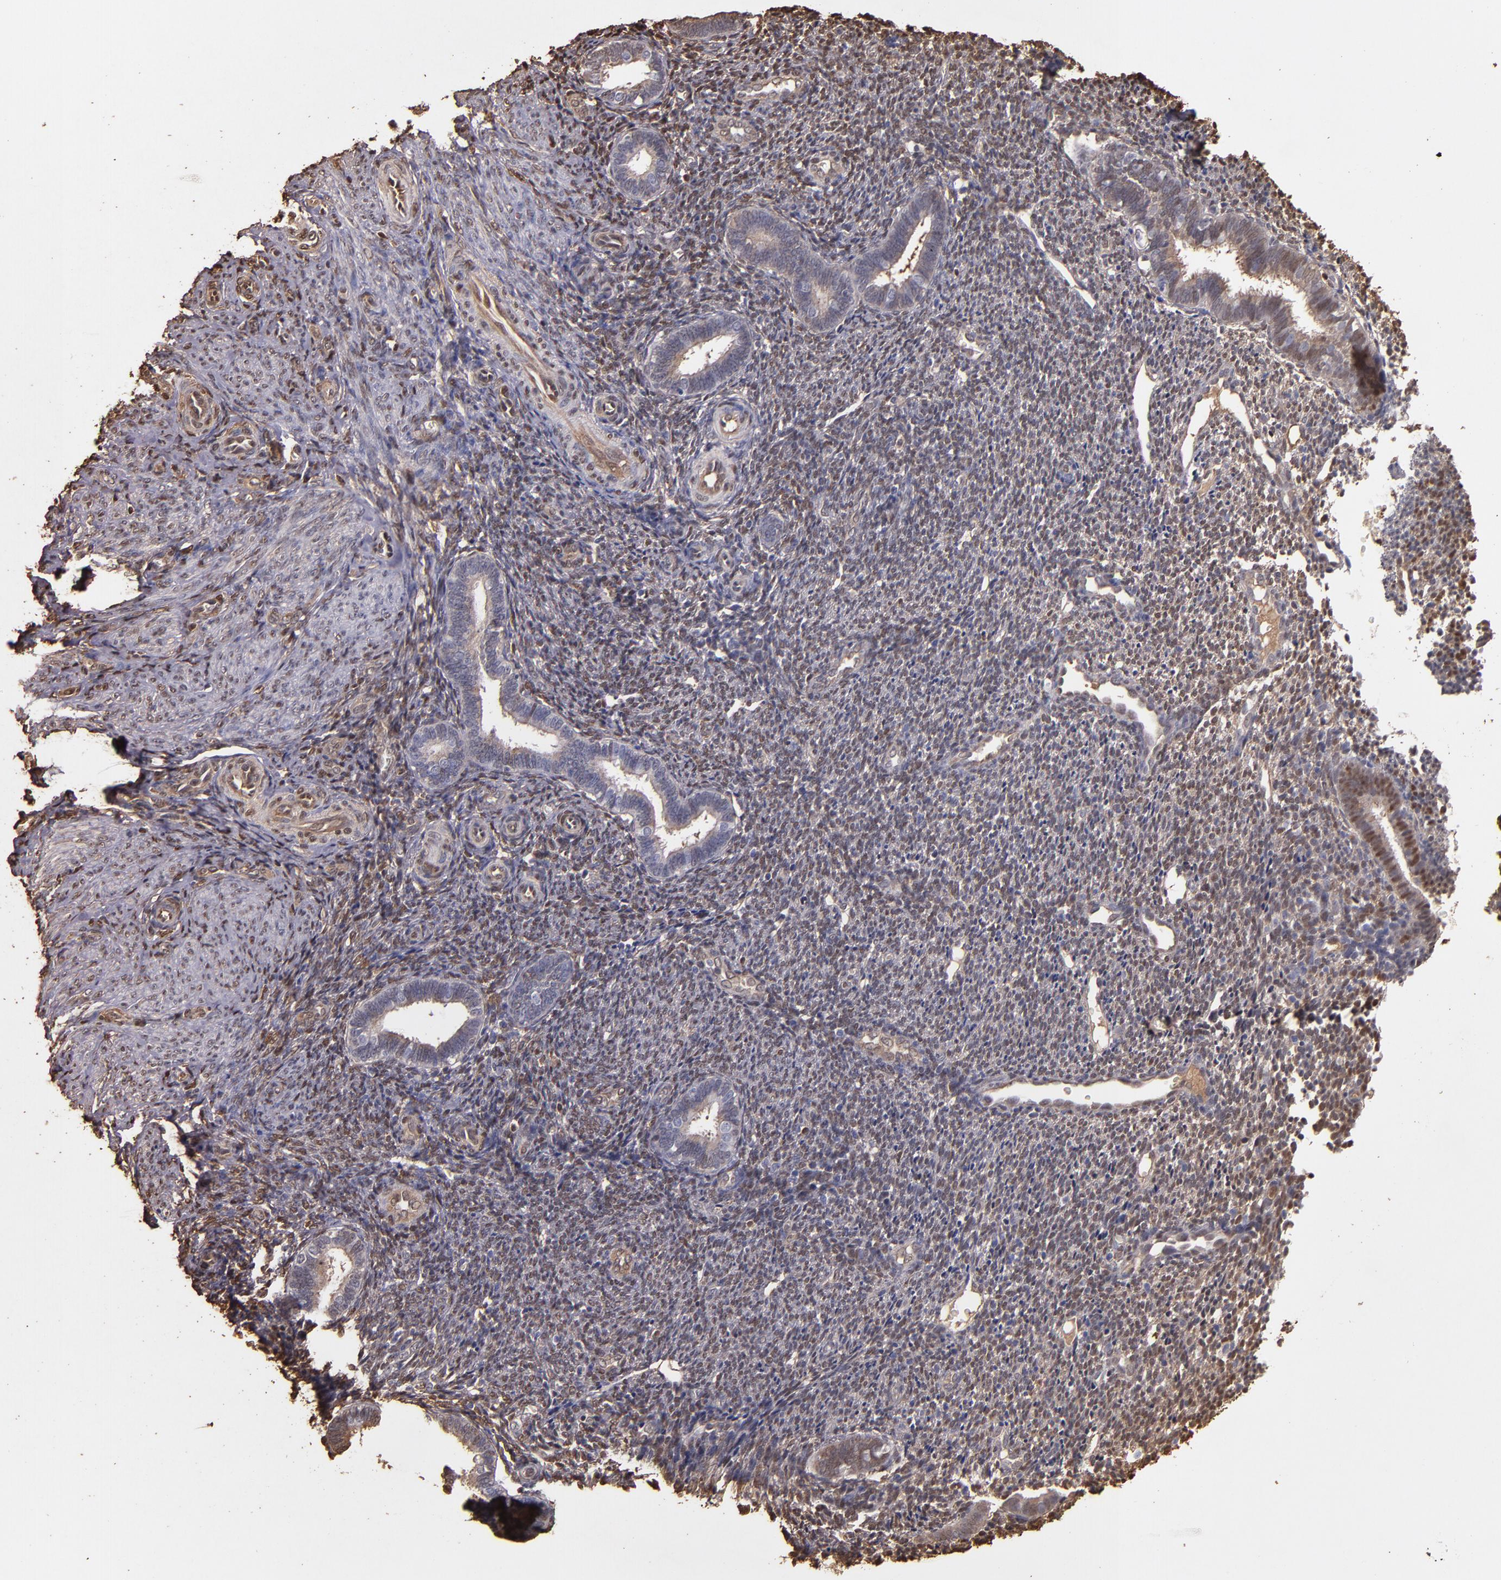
{"staining": {"intensity": "weak", "quantity": "25%-75%", "location": "cytoplasmic/membranous,nuclear"}, "tissue": "endometrium", "cell_type": "Cells in endometrial stroma", "image_type": "normal", "snomed": [{"axis": "morphology", "description": "Normal tissue, NOS"}, {"axis": "topography", "description": "Endometrium"}], "caption": "High-magnification brightfield microscopy of normal endometrium stained with DAB (3,3'-diaminobenzidine) (brown) and counterstained with hematoxylin (blue). cells in endometrial stroma exhibit weak cytoplasmic/membranous,nuclear positivity is appreciated in approximately25%-75% of cells.", "gene": "S100A6", "patient": {"sex": "female", "age": 27}}